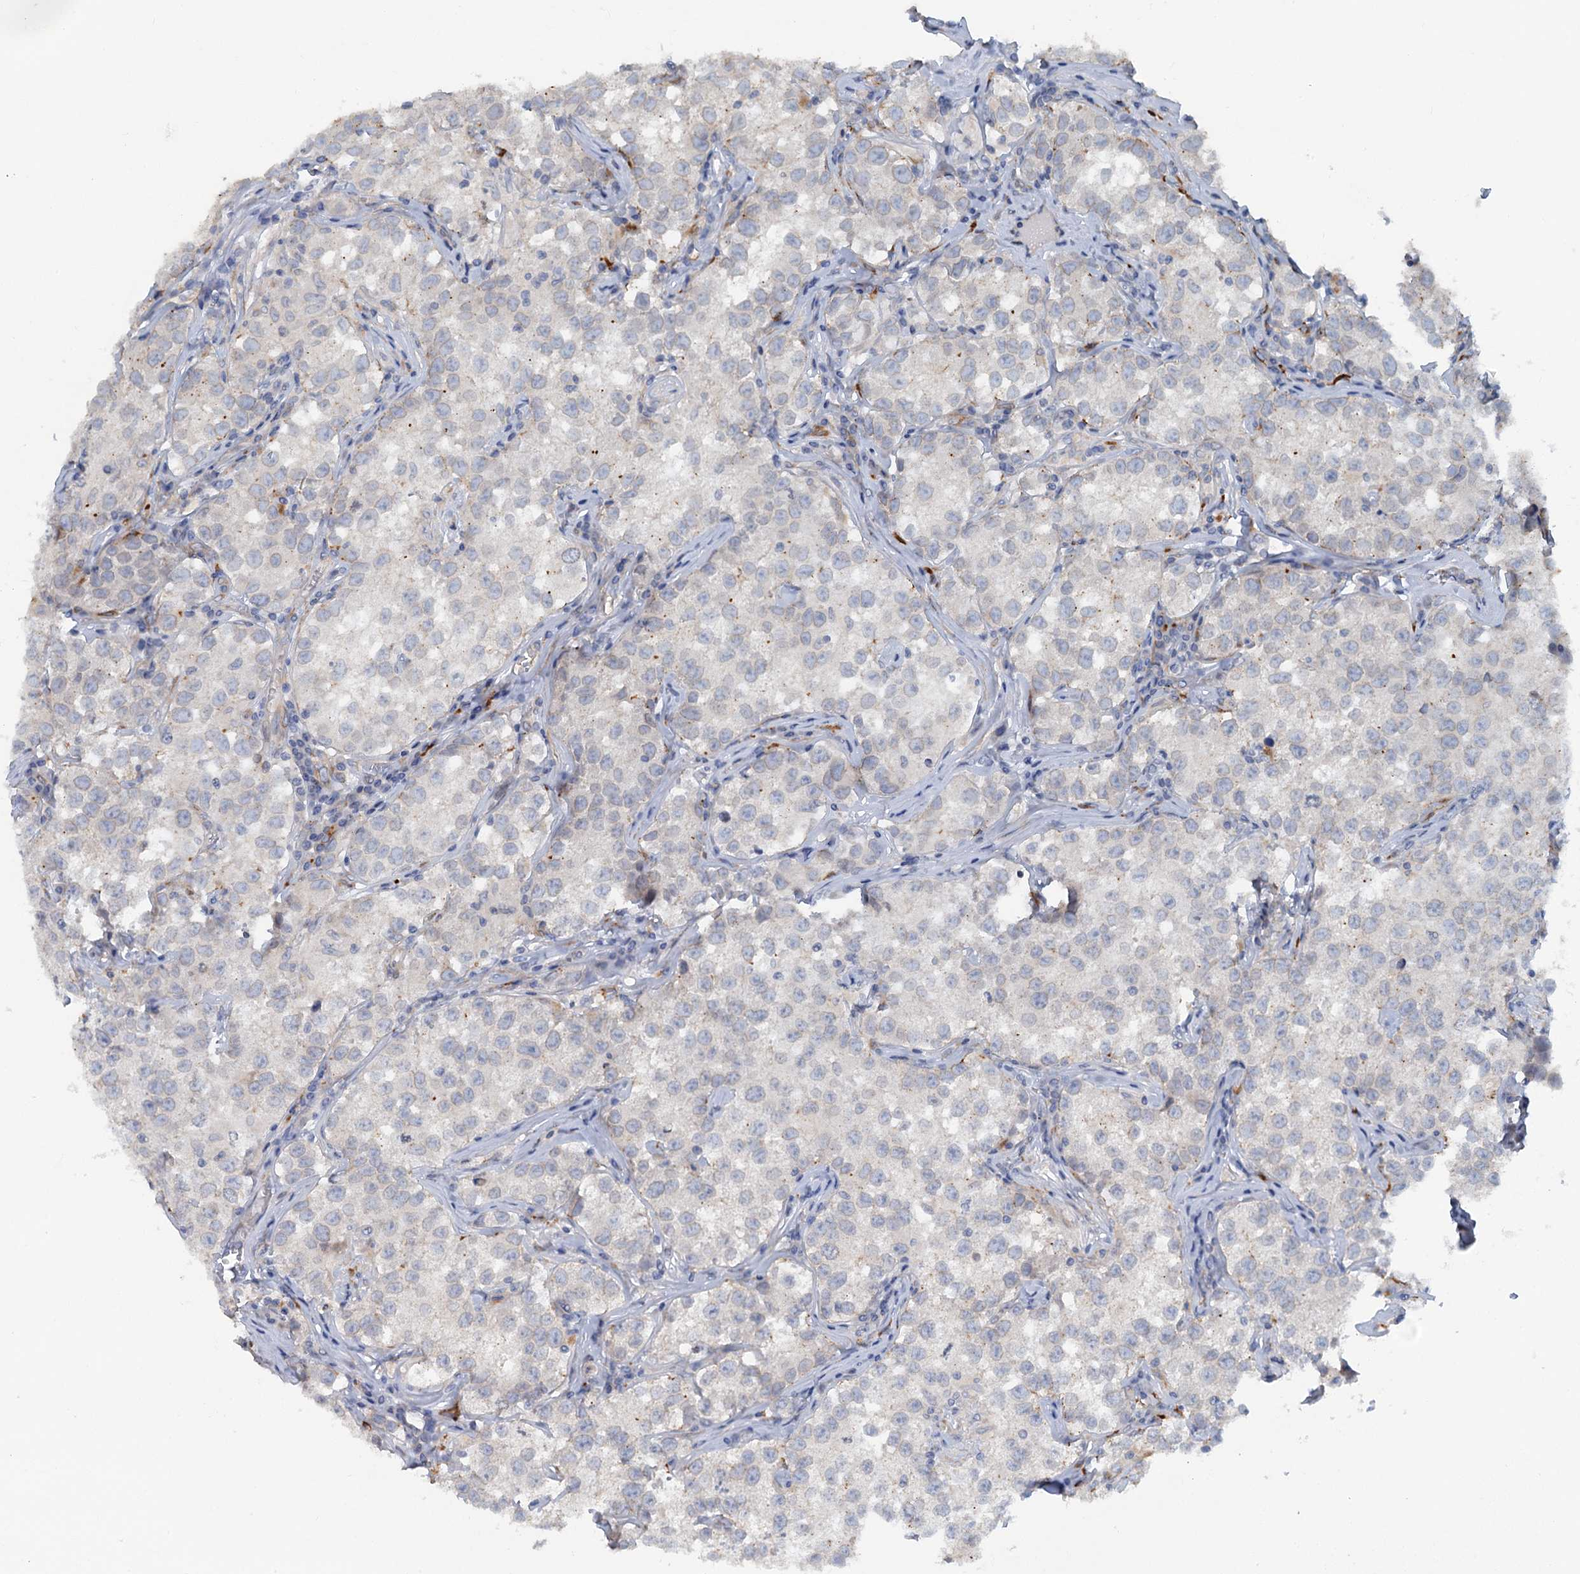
{"staining": {"intensity": "negative", "quantity": "none", "location": "none"}, "tissue": "testis cancer", "cell_type": "Tumor cells", "image_type": "cancer", "snomed": [{"axis": "morphology", "description": "Seminoma, NOS"}, {"axis": "morphology", "description": "Carcinoma, Embryonal, NOS"}, {"axis": "topography", "description": "Testis"}], "caption": "Photomicrograph shows no significant protein staining in tumor cells of testis cancer (embryonal carcinoma).", "gene": "POGLUT3", "patient": {"sex": "male", "age": 43}}